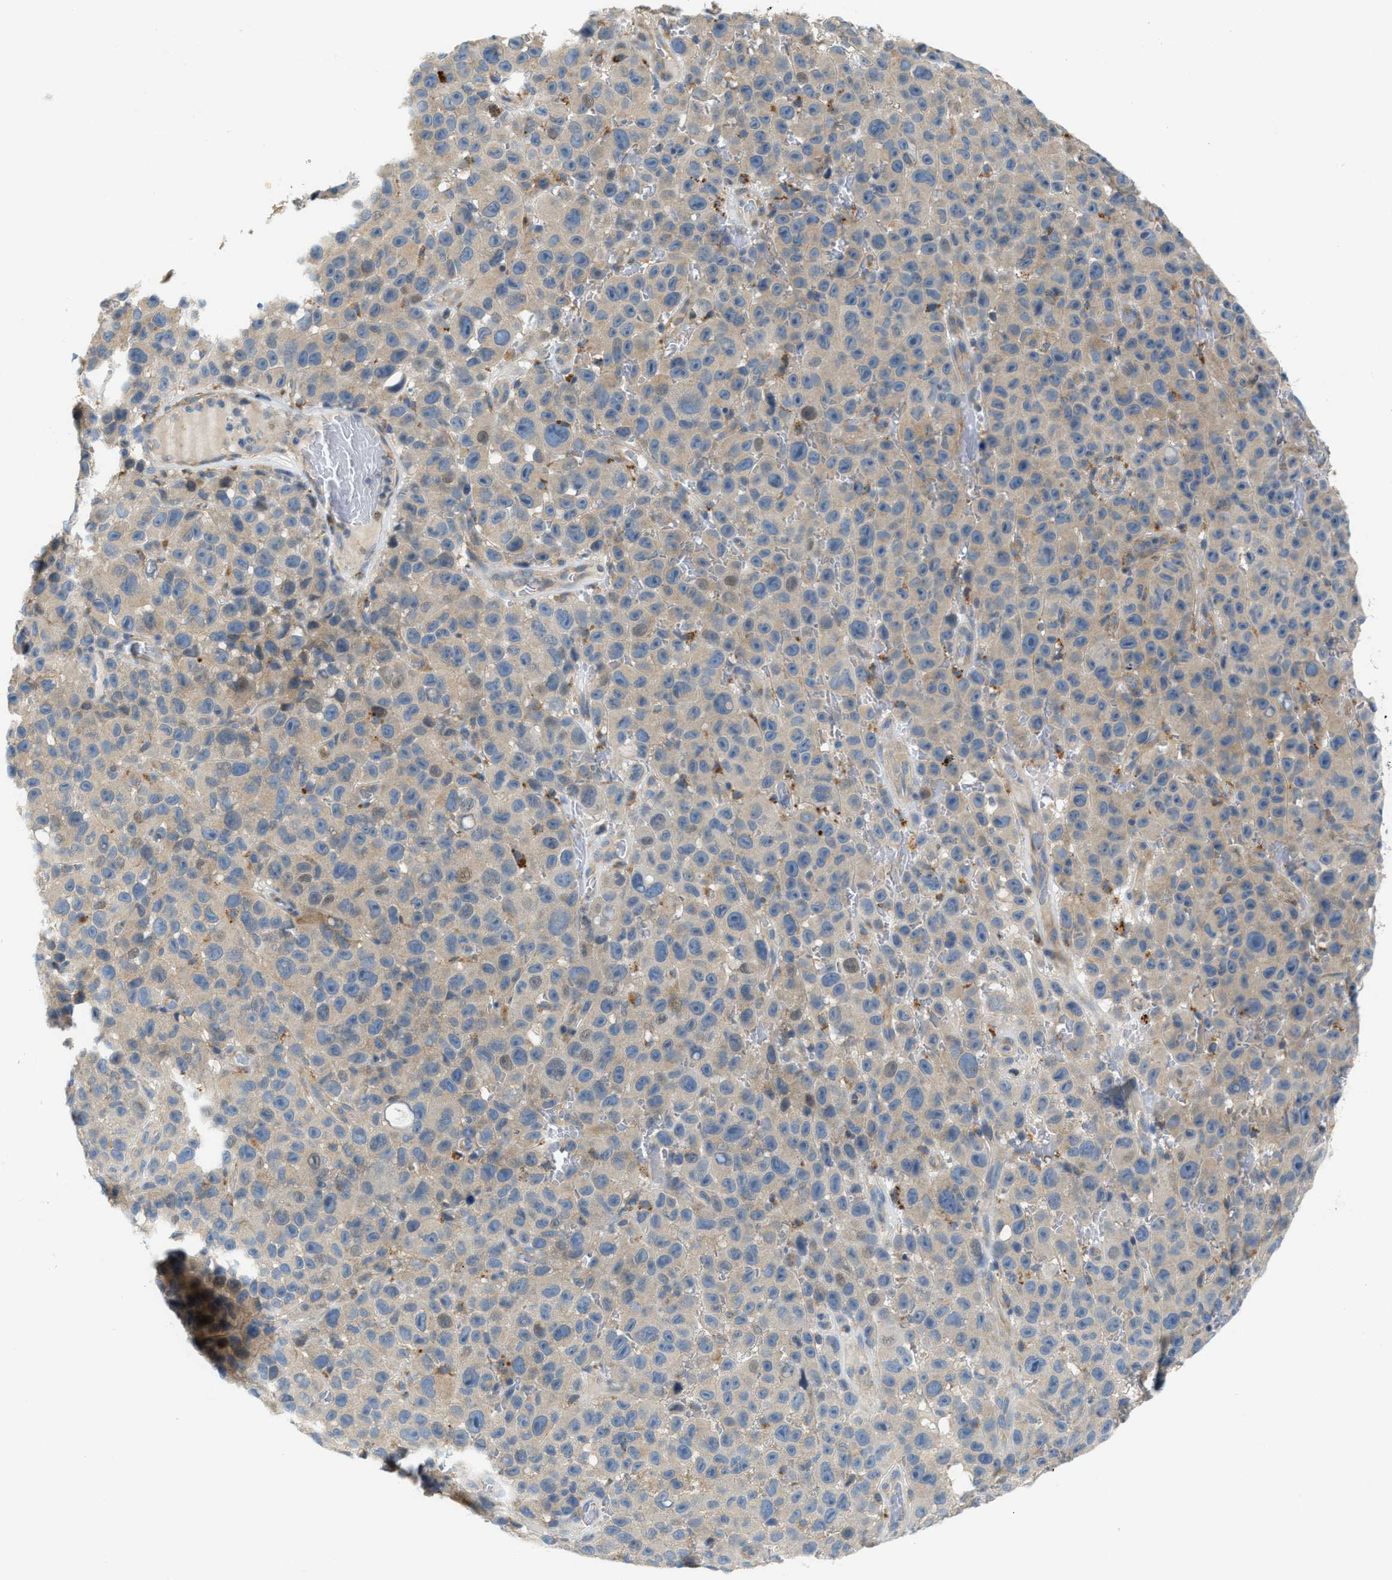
{"staining": {"intensity": "weak", "quantity": "<25%", "location": "cytoplasmic/membranous"}, "tissue": "melanoma", "cell_type": "Tumor cells", "image_type": "cancer", "snomed": [{"axis": "morphology", "description": "Malignant melanoma, NOS"}, {"axis": "topography", "description": "Skin"}], "caption": "Micrograph shows no significant protein expression in tumor cells of melanoma.", "gene": "KLHDC10", "patient": {"sex": "female", "age": 82}}